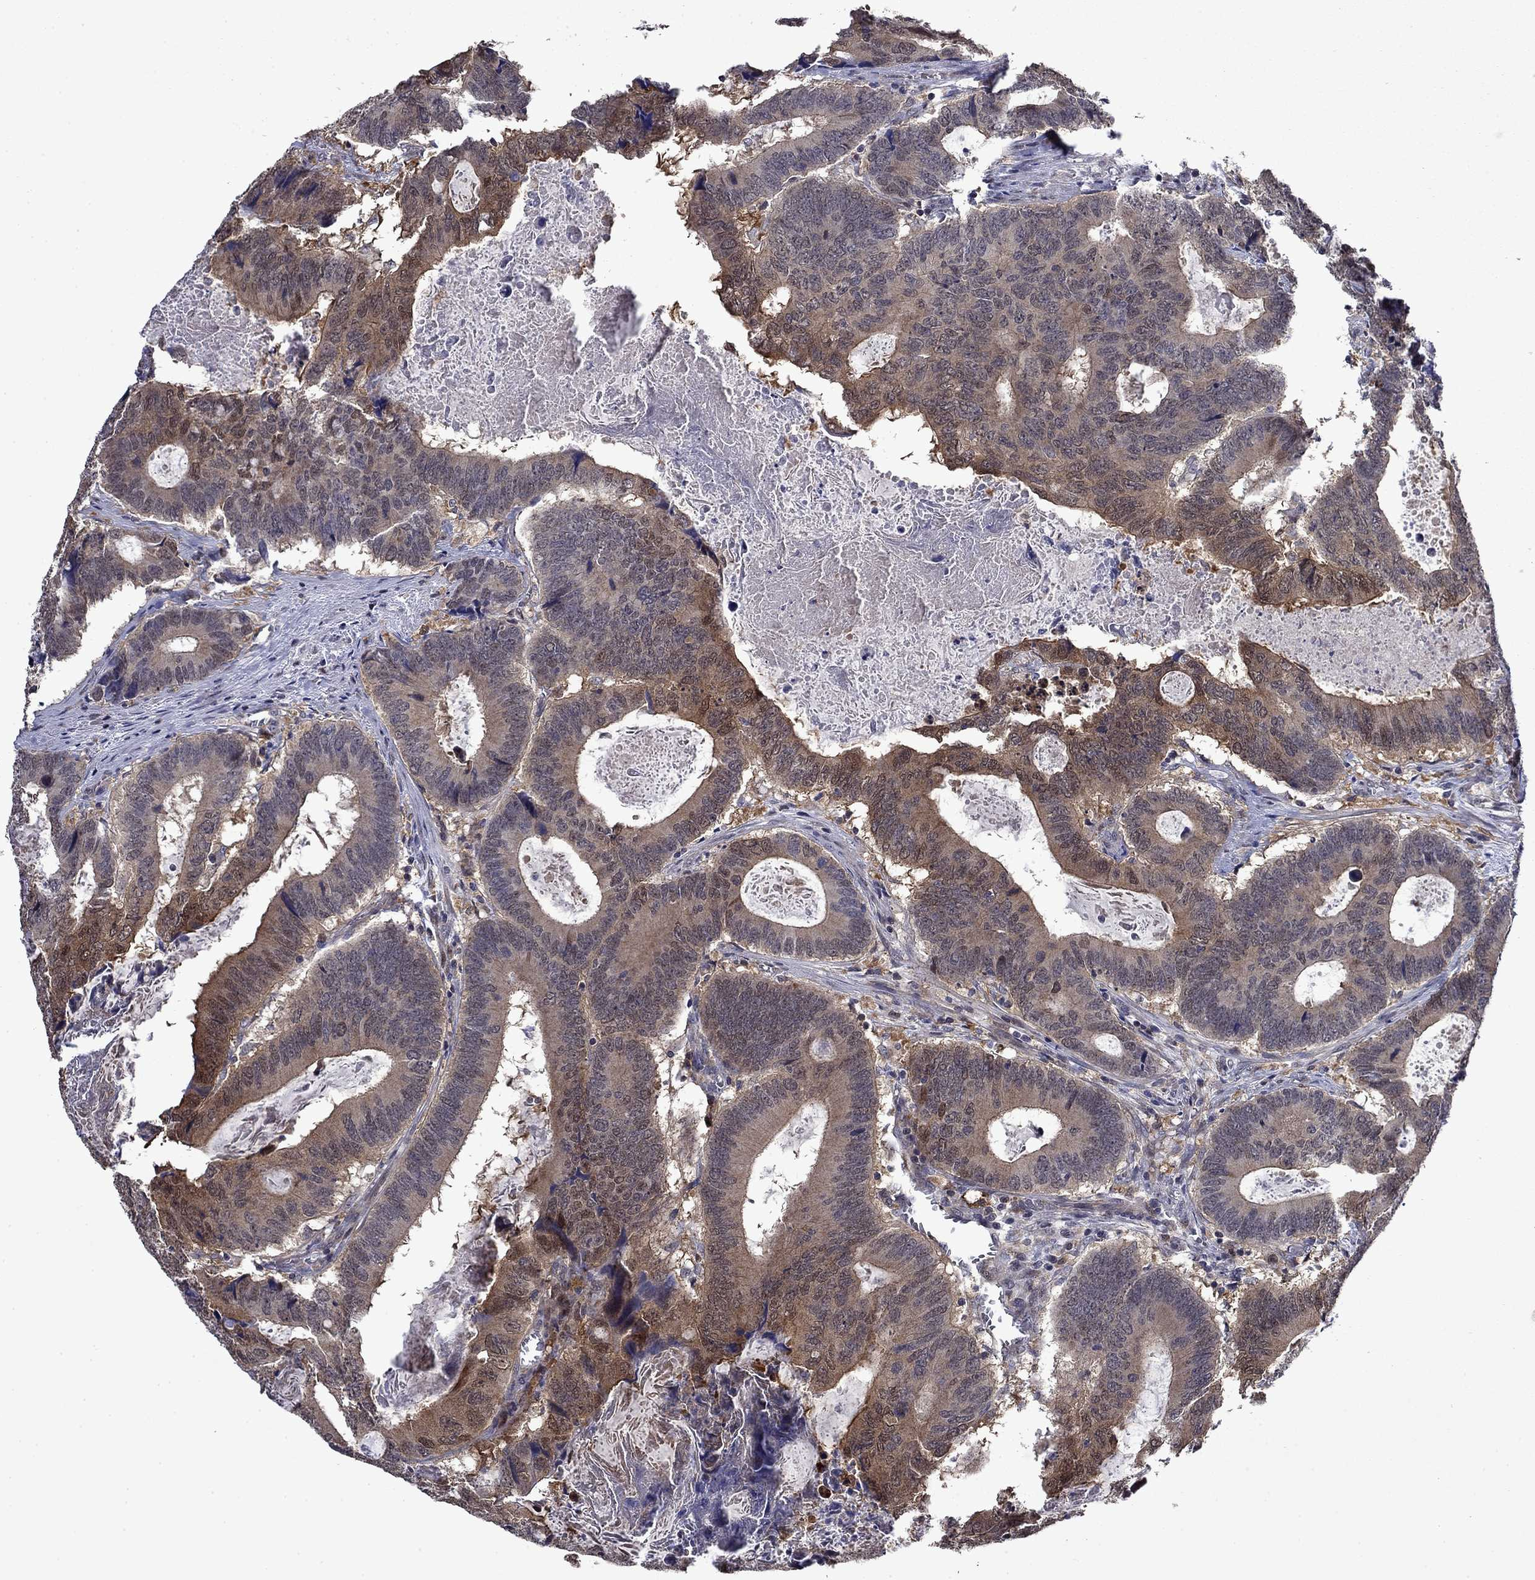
{"staining": {"intensity": "moderate", "quantity": "25%-75%", "location": "cytoplasmic/membranous"}, "tissue": "colorectal cancer", "cell_type": "Tumor cells", "image_type": "cancer", "snomed": [{"axis": "morphology", "description": "Adenocarcinoma, NOS"}, {"axis": "topography", "description": "Colon"}], "caption": "Immunohistochemical staining of human colorectal cancer (adenocarcinoma) shows medium levels of moderate cytoplasmic/membranous expression in about 25%-75% of tumor cells.", "gene": "TPMT", "patient": {"sex": "female", "age": 82}}